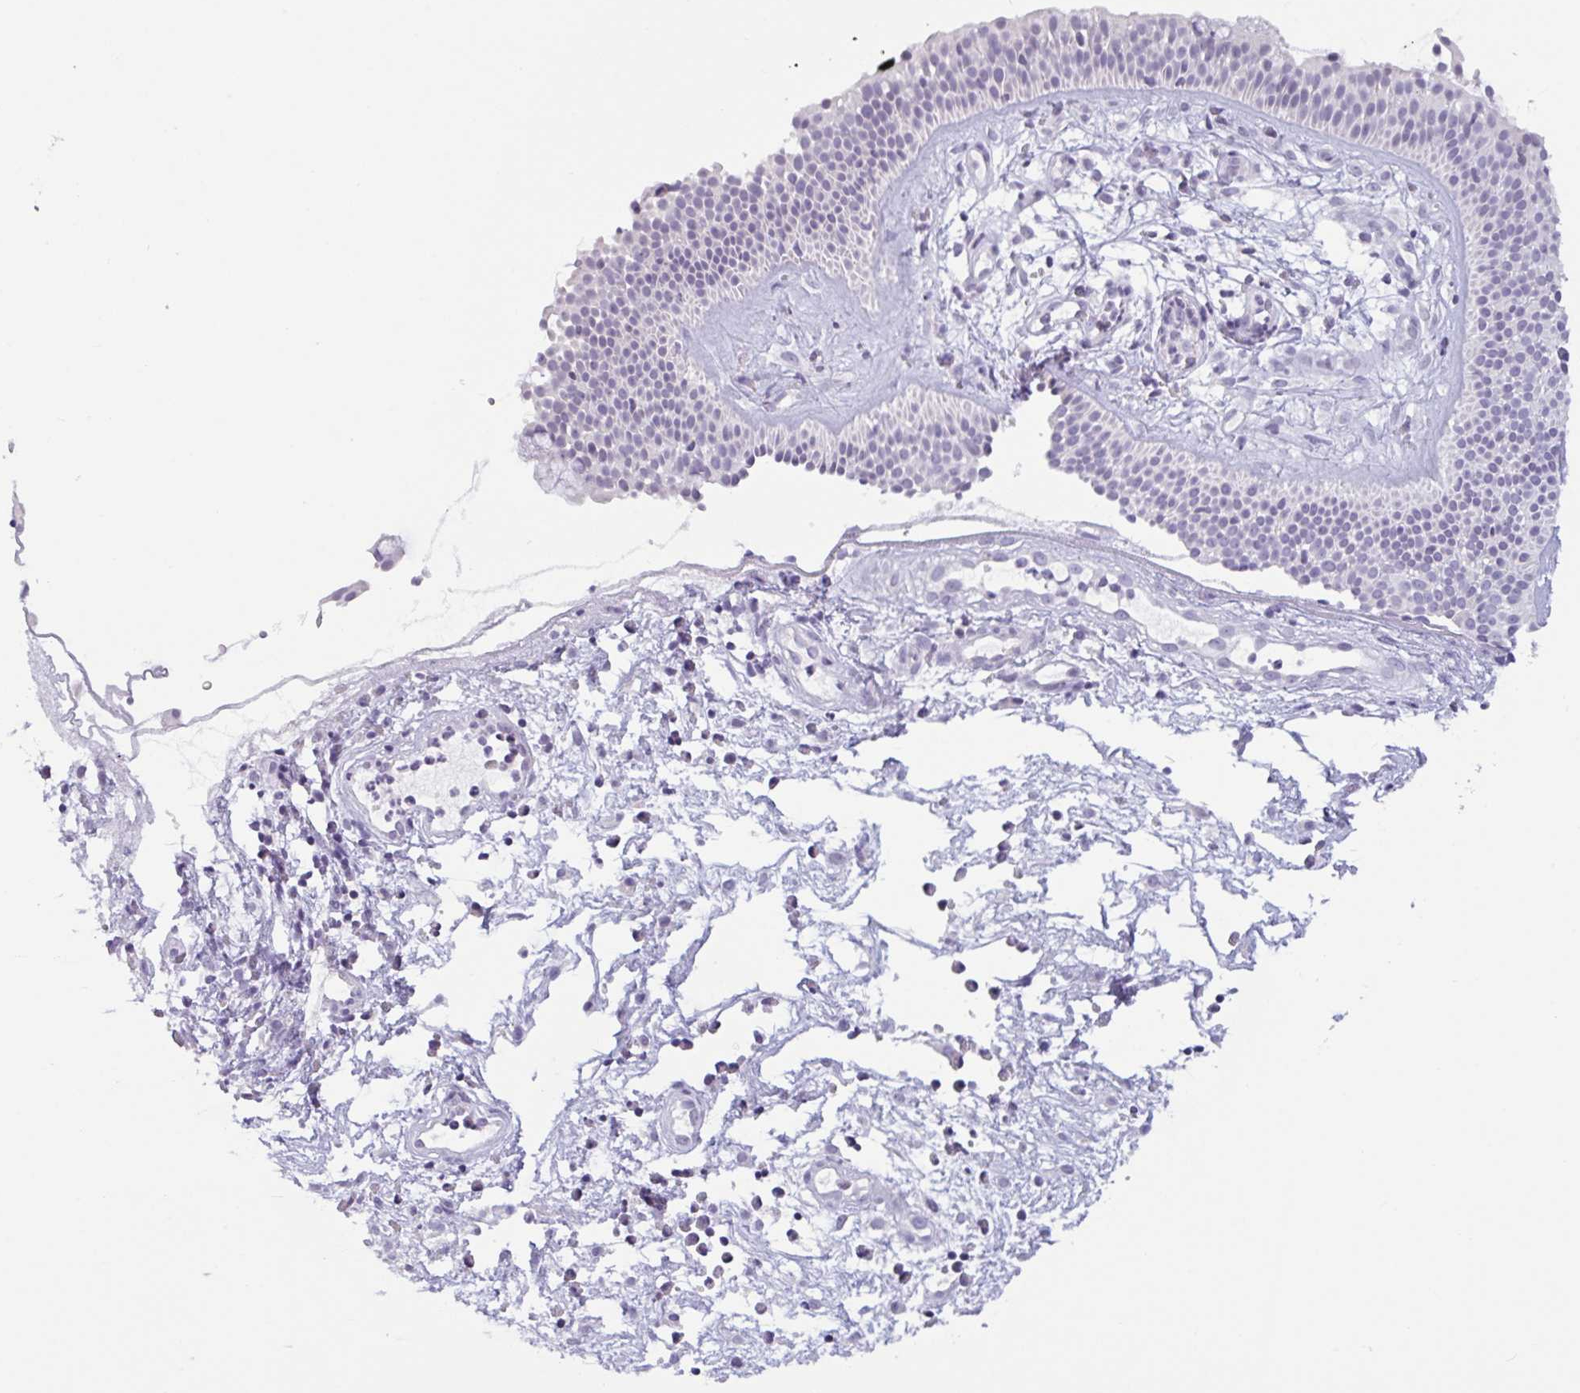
{"staining": {"intensity": "negative", "quantity": "none", "location": "none"}, "tissue": "nasopharynx", "cell_type": "Respiratory epithelial cells", "image_type": "normal", "snomed": [{"axis": "morphology", "description": "Normal tissue, NOS"}, {"axis": "topography", "description": "Nasopharynx"}], "caption": "Micrograph shows no protein staining in respiratory epithelial cells of benign nasopharynx.", "gene": "CTSE", "patient": {"sex": "male", "age": 56}}